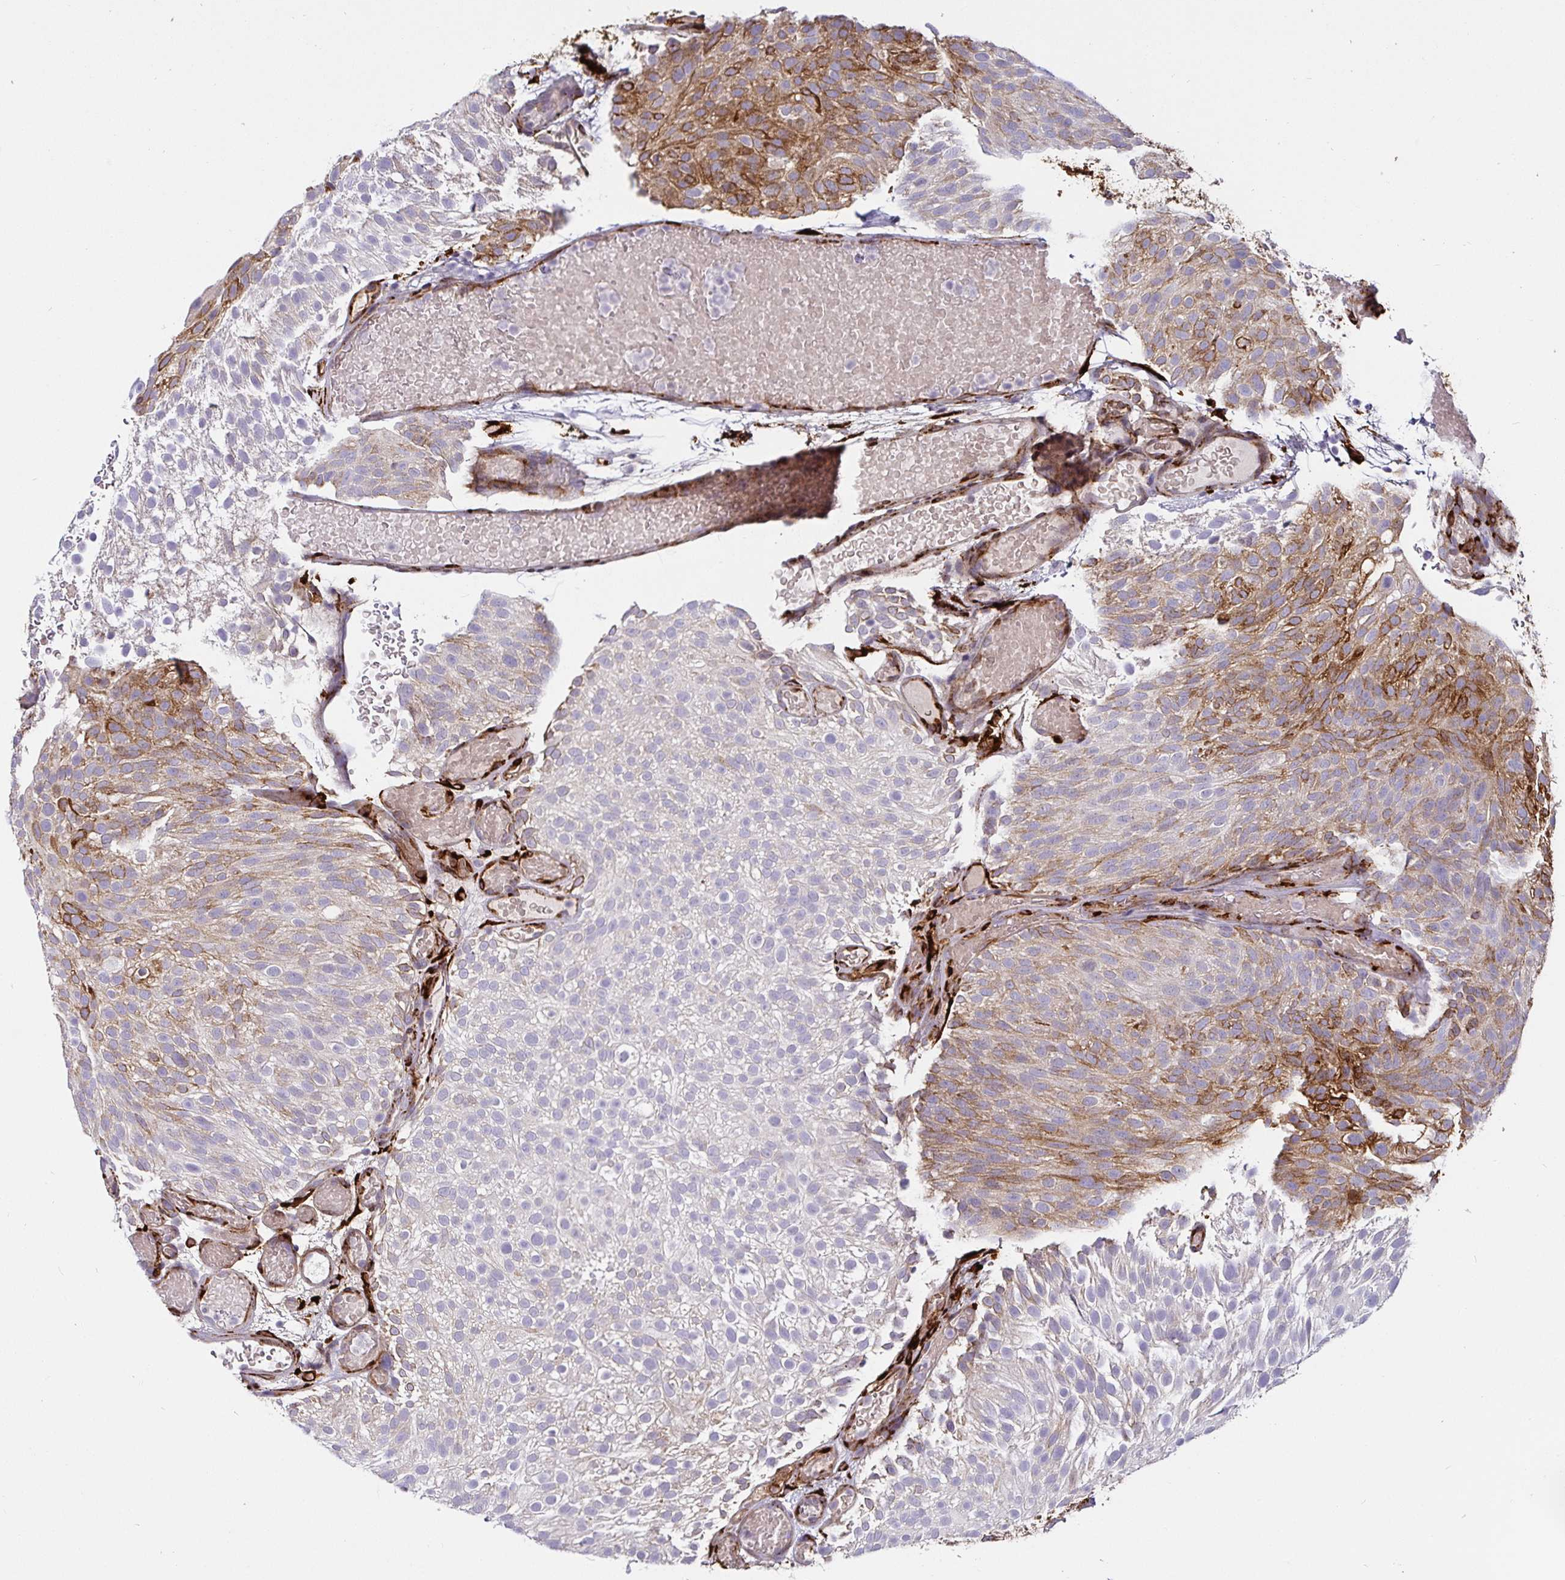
{"staining": {"intensity": "moderate", "quantity": "25%-75%", "location": "cytoplasmic/membranous"}, "tissue": "urothelial cancer", "cell_type": "Tumor cells", "image_type": "cancer", "snomed": [{"axis": "morphology", "description": "Urothelial carcinoma, Low grade"}, {"axis": "topography", "description": "Urinary bladder"}], "caption": "Low-grade urothelial carcinoma was stained to show a protein in brown. There is medium levels of moderate cytoplasmic/membranous staining in about 25%-75% of tumor cells.", "gene": "P4HA2", "patient": {"sex": "male", "age": 78}}